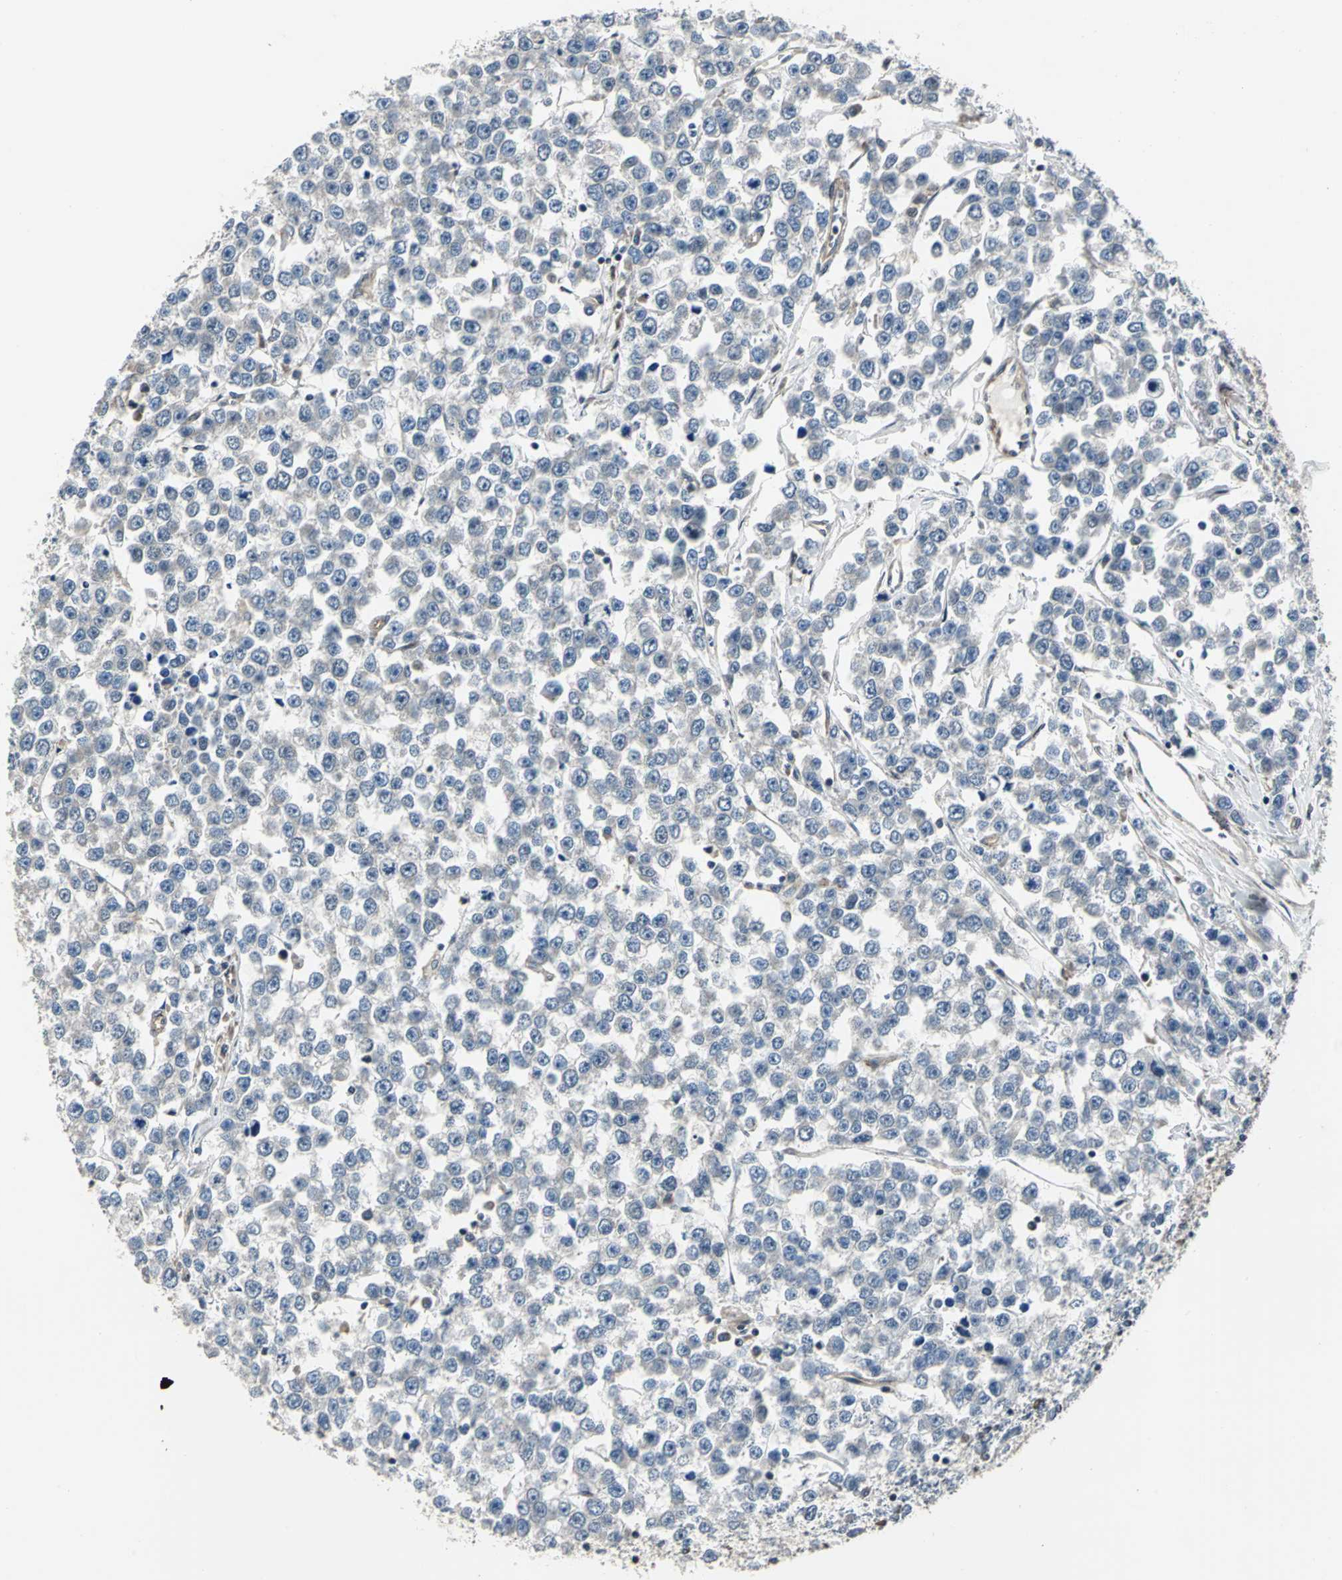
{"staining": {"intensity": "negative", "quantity": "none", "location": "none"}, "tissue": "testis cancer", "cell_type": "Tumor cells", "image_type": "cancer", "snomed": [{"axis": "morphology", "description": "Seminoma, NOS"}, {"axis": "morphology", "description": "Carcinoma, Embryonal, NOS"}, {"axis": "topography", "description": "Testis"}], "caption": "Testis seminoma was stained to show a protein in brown. There is no significant positivity in tumor cells. (Brightfield microscopy of DAB (3,3'-diaminobenzidine) IHC at high magnification).", "gene": "HTATIP2", "patient": {"sex": "male", "age": 52}}